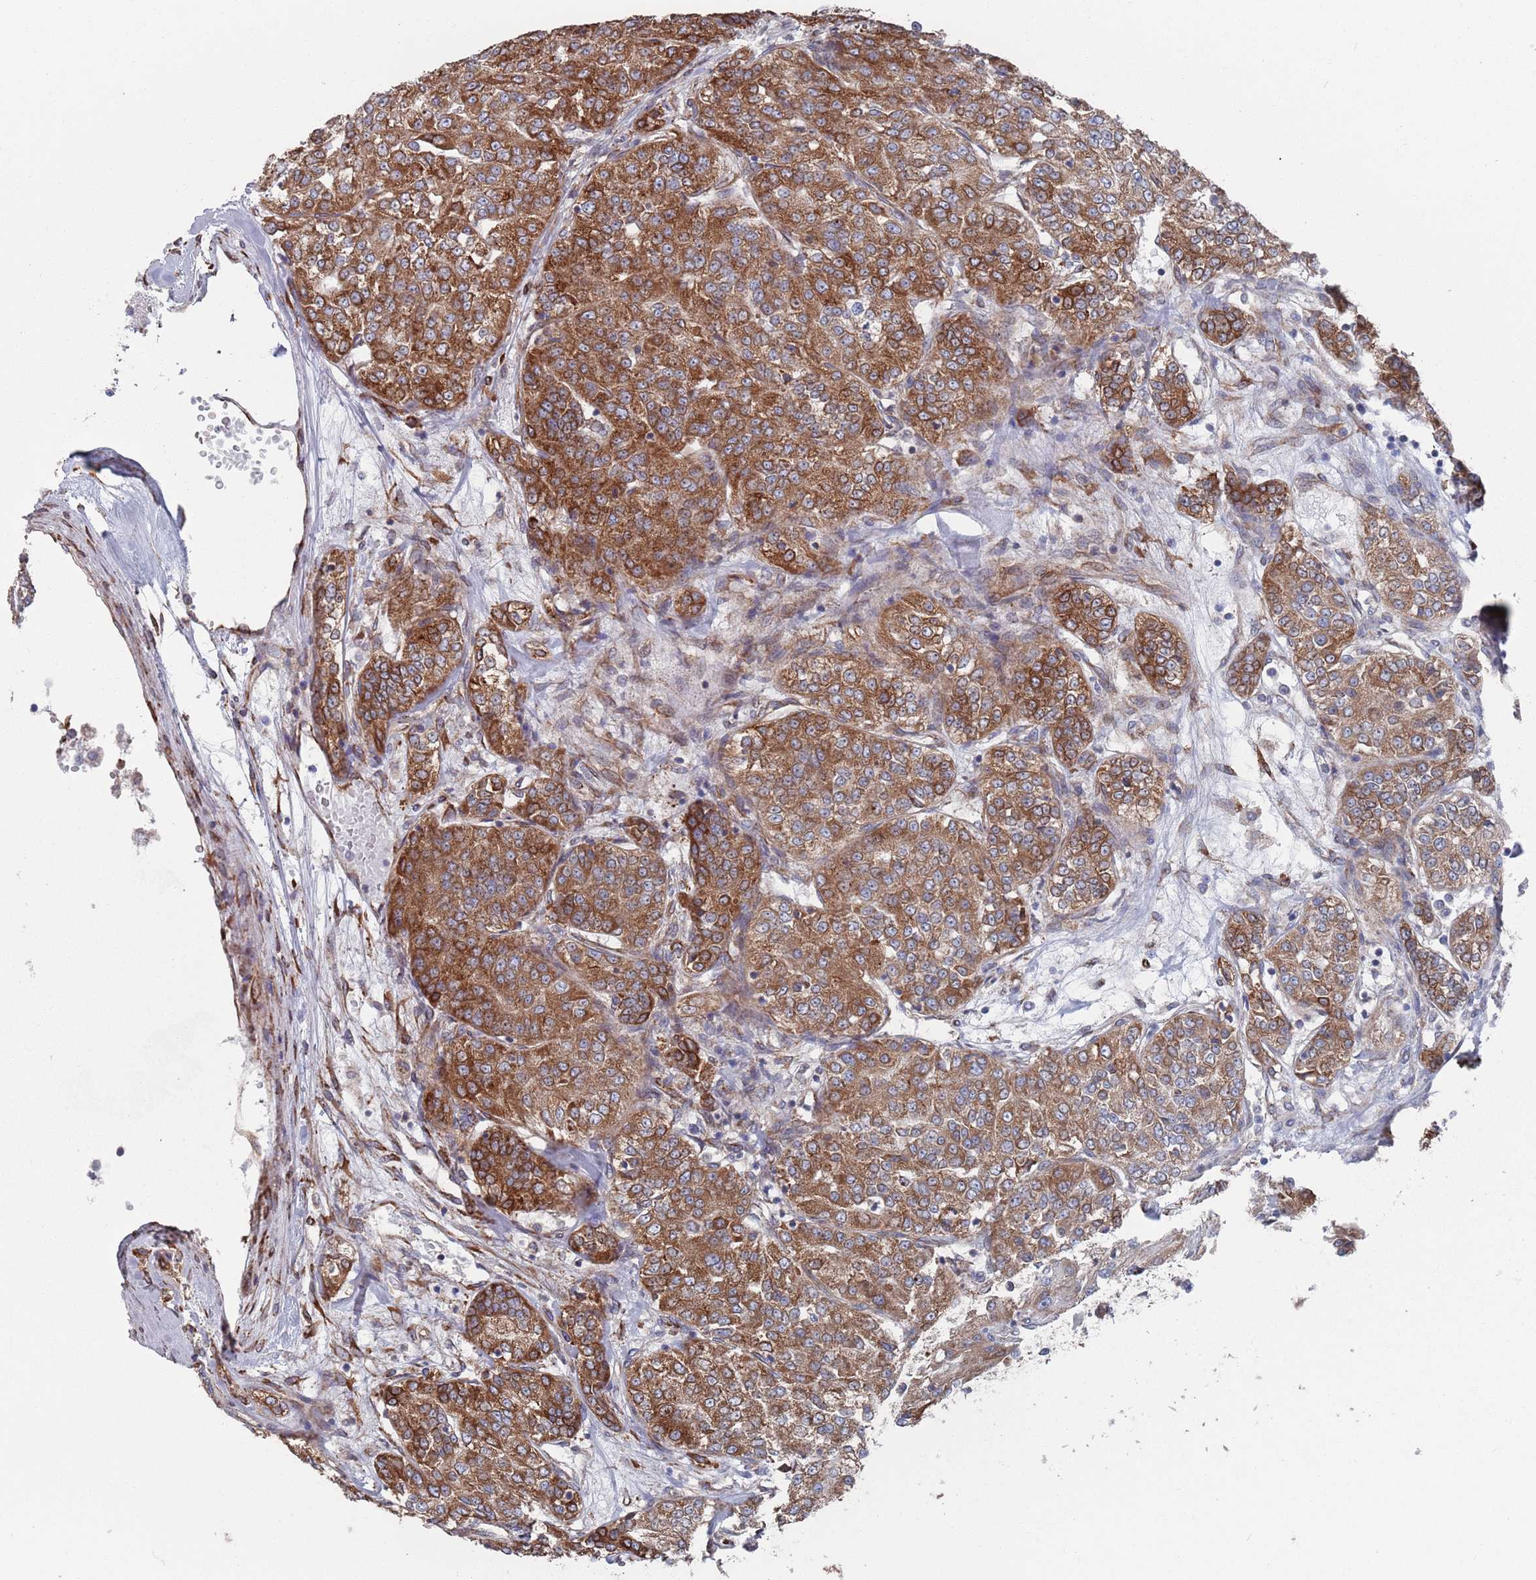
{"staining": {"intensity": "strong", "quantity": ">75%", "location": "cytoplasmic/membranous"}, "tissue": "renal cancer", "cell_type": "Tumor cells", "image_type": "cancer", "snomed": [{"axis": "morphology", "description": "Adenocarcinoma, NOS"}, {"axis": "topography", "description": "Kidney"}], "caption": "Protein staining displays strong cytoplasmic/membranous staining in about >75% of tumor cells in renal adenocarcinoma.", "gene": "CCDC106", "patient": {"sex": "female", "age": 63}}